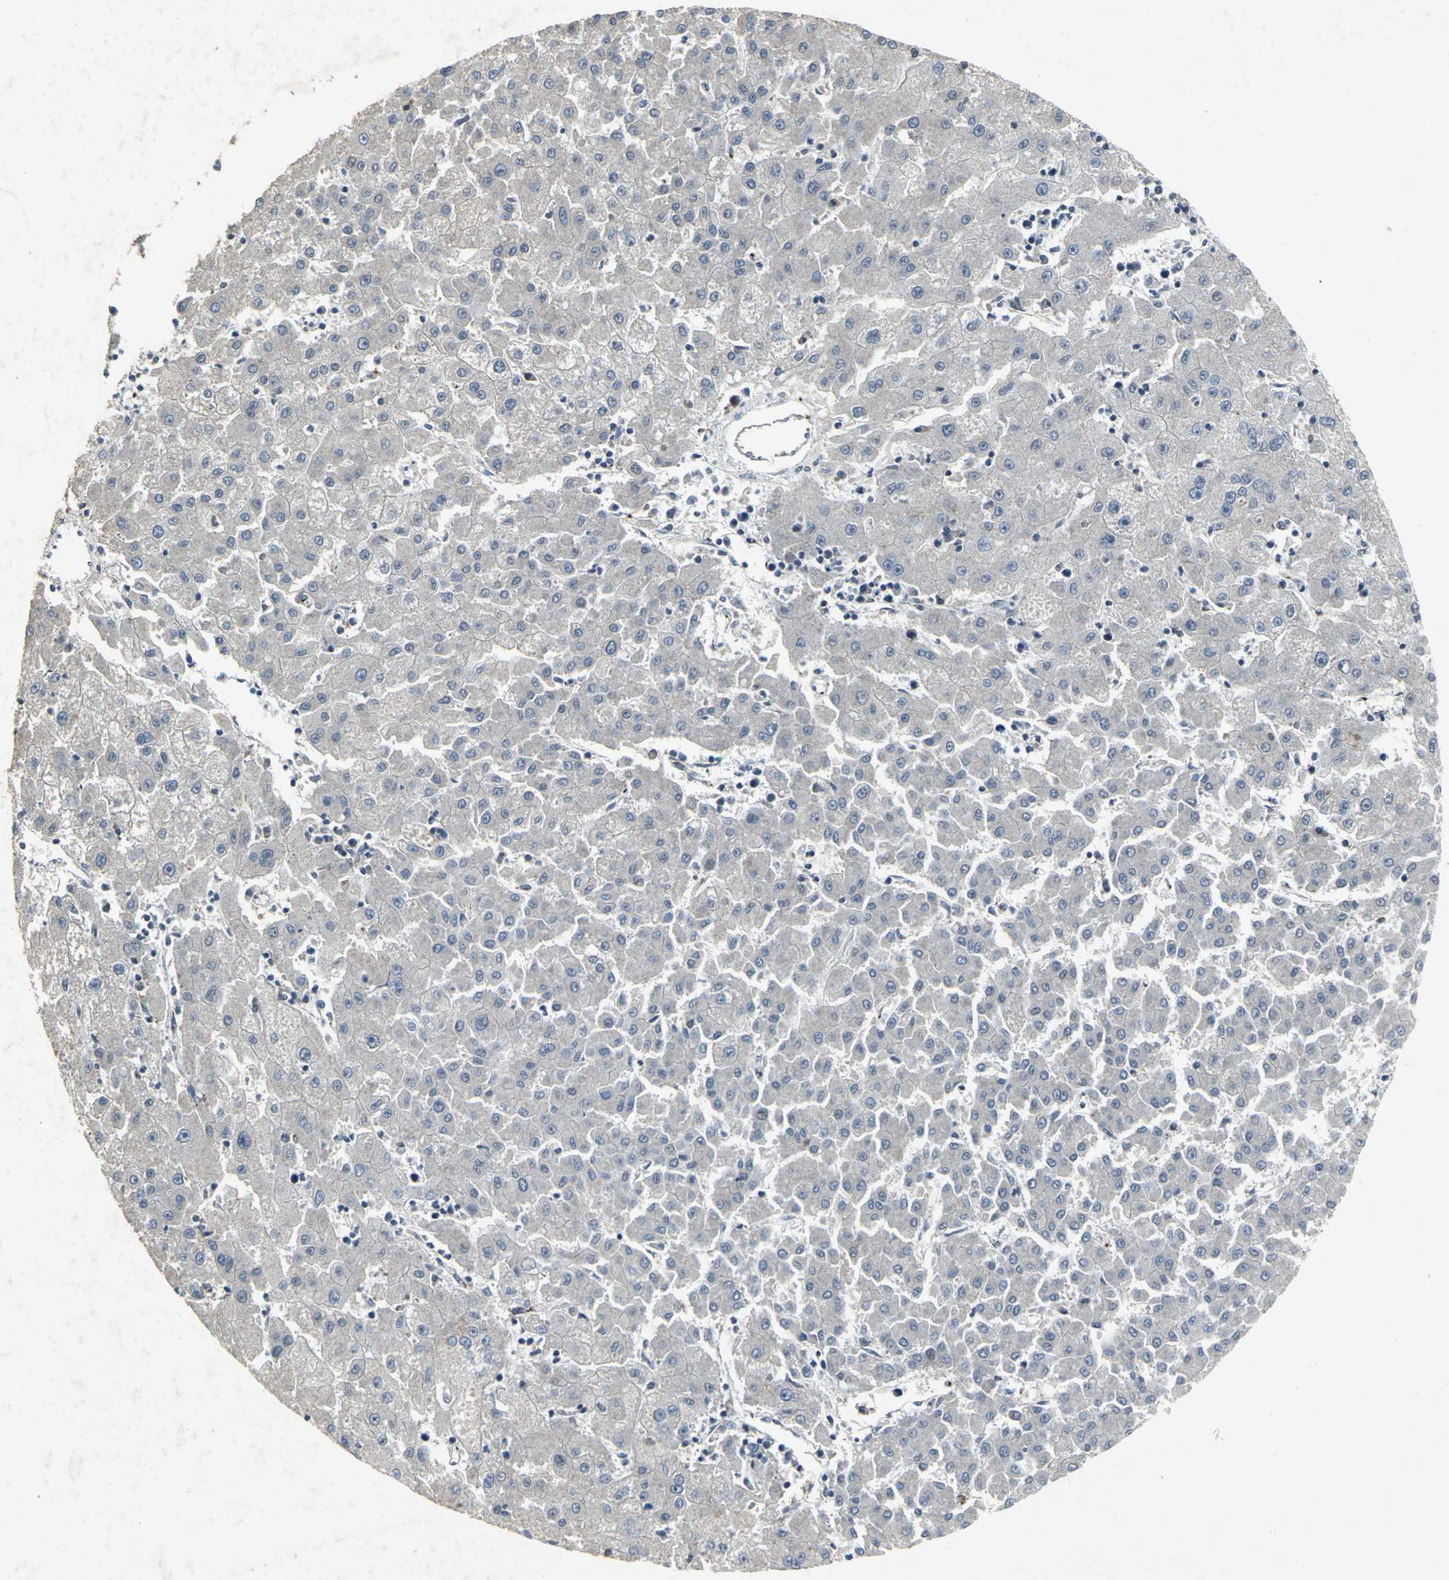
{"staining": {"intensity": "negative", "quantity": "none", "location": "none"}, "tissue": "liver cancer", "cell_type": "Tumor cells", "image_type": "cancer", "snomed": [{"axis": "morphology", "description": "Carcinoma, Hepatocellular, NOS"}, {"axis": "topography", "description": "Liver"}], "caption": "Tumor cells are negative for protein expression in human liver cancer (hepatocellular carcinoma).", "gene": "BMP4", "patient": {"sex": "male", "age": 72}}